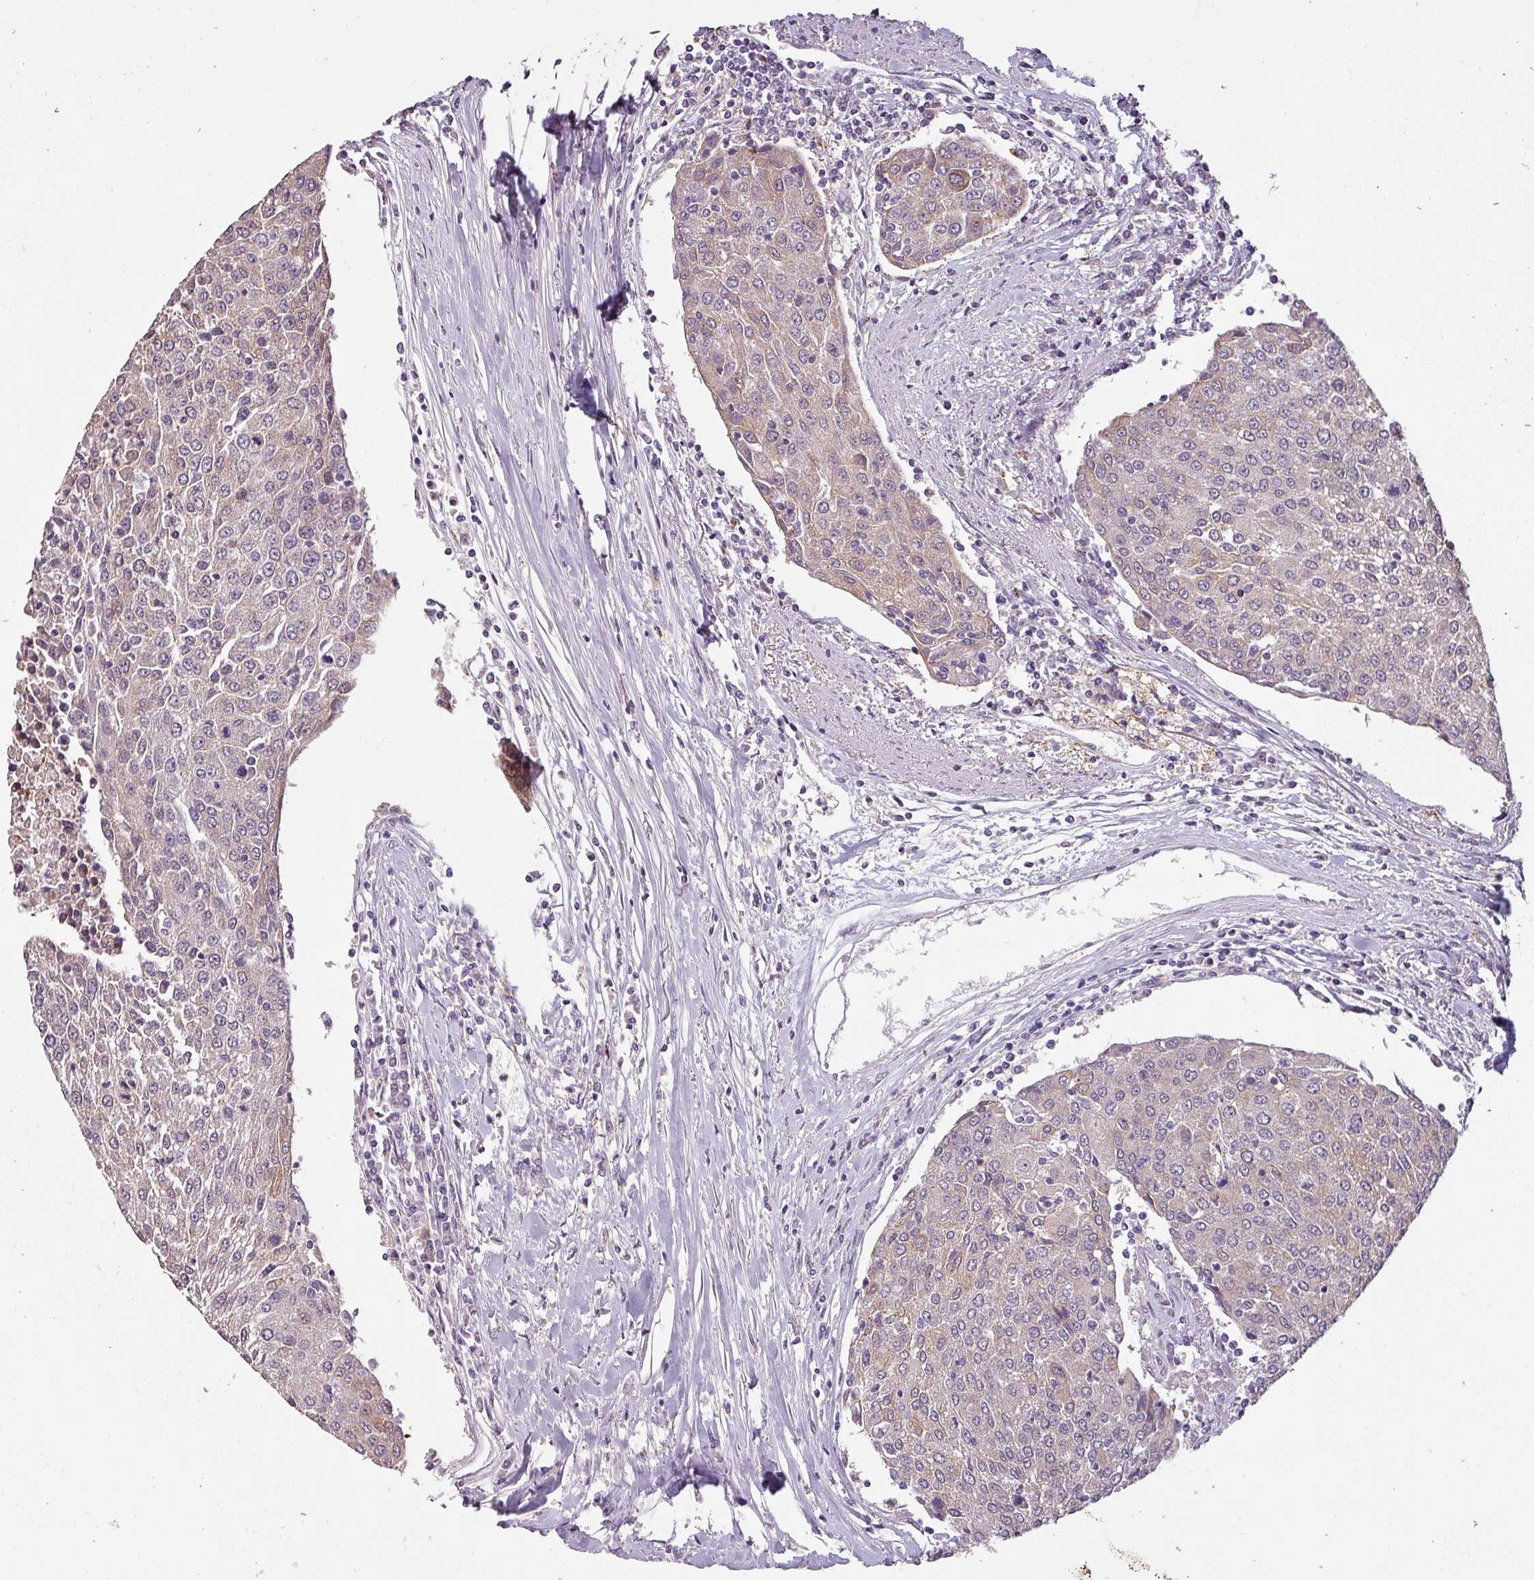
{"staining": {"intensity": "weak", "quantity": "25%-75%", "location": "cytoplasmic/membranous"}, "tissue": "urothelial cancer", "cell_type": "Tumor cells", "image_type": "cancer", "snomed": [{"axis": "morphology", "description": "Urothelial carcinoma, High grade"}, {"axis": "topography", "description": "Urinary bladder"}], "caption": "Tumor cells reveal low levels of weak cytoplasmic/membranous expression in approximately 25%-75% of cells in human urothelial cancer. (Brightfield microscopy of DAB IHC at high magnification).", "gene": "LYPLA1", "patient": {"sex": "female", "age": 85}}